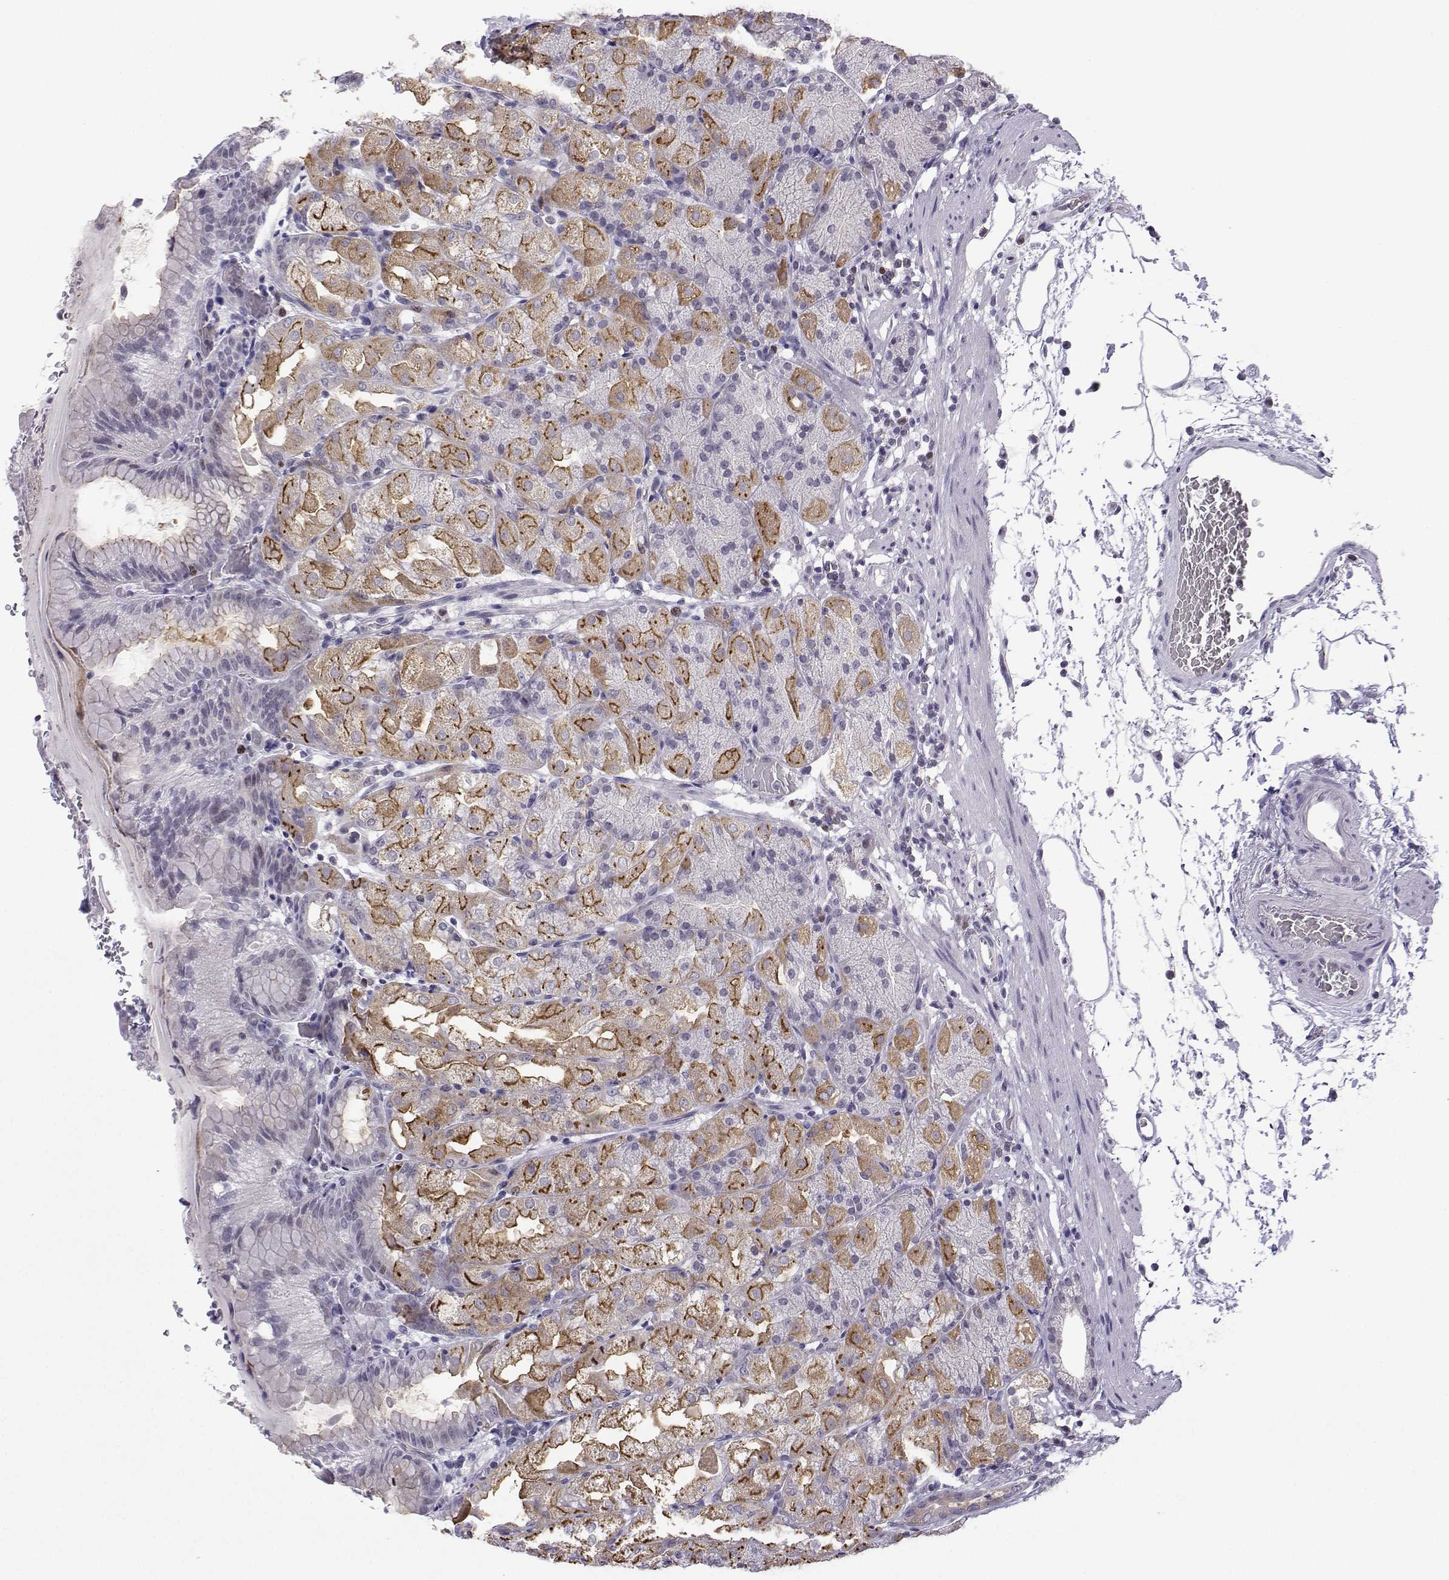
{"staining": {"intensity": "moderate", "quantity": "<25%", "location": "cytoplasmic/membranous,nuclear"}, "tissue": "stomach", "cell_type": "Glandular cells", "image_type": "normal", "snomed": [{"axis": "morphology", "description": "Normal tissue, NOS"}, {"axis": "topography", "description": "Stomach, upper"}, {"axis": "topography", "description": "Stomach"}, {"axis": "topography", "description": "Stomach, lower"}], "caption": "A brown stain highlights moderate cytoplasmic/membranous,nuclear positivity of a protein in glandular cells of unremarkable human stomach. (DAB (3,3'-diaminobenzidine) IHC with brightfield microscopy, high magnification).", "gene": "INCENP", "patient": {"sex": "male", "age": 62}}